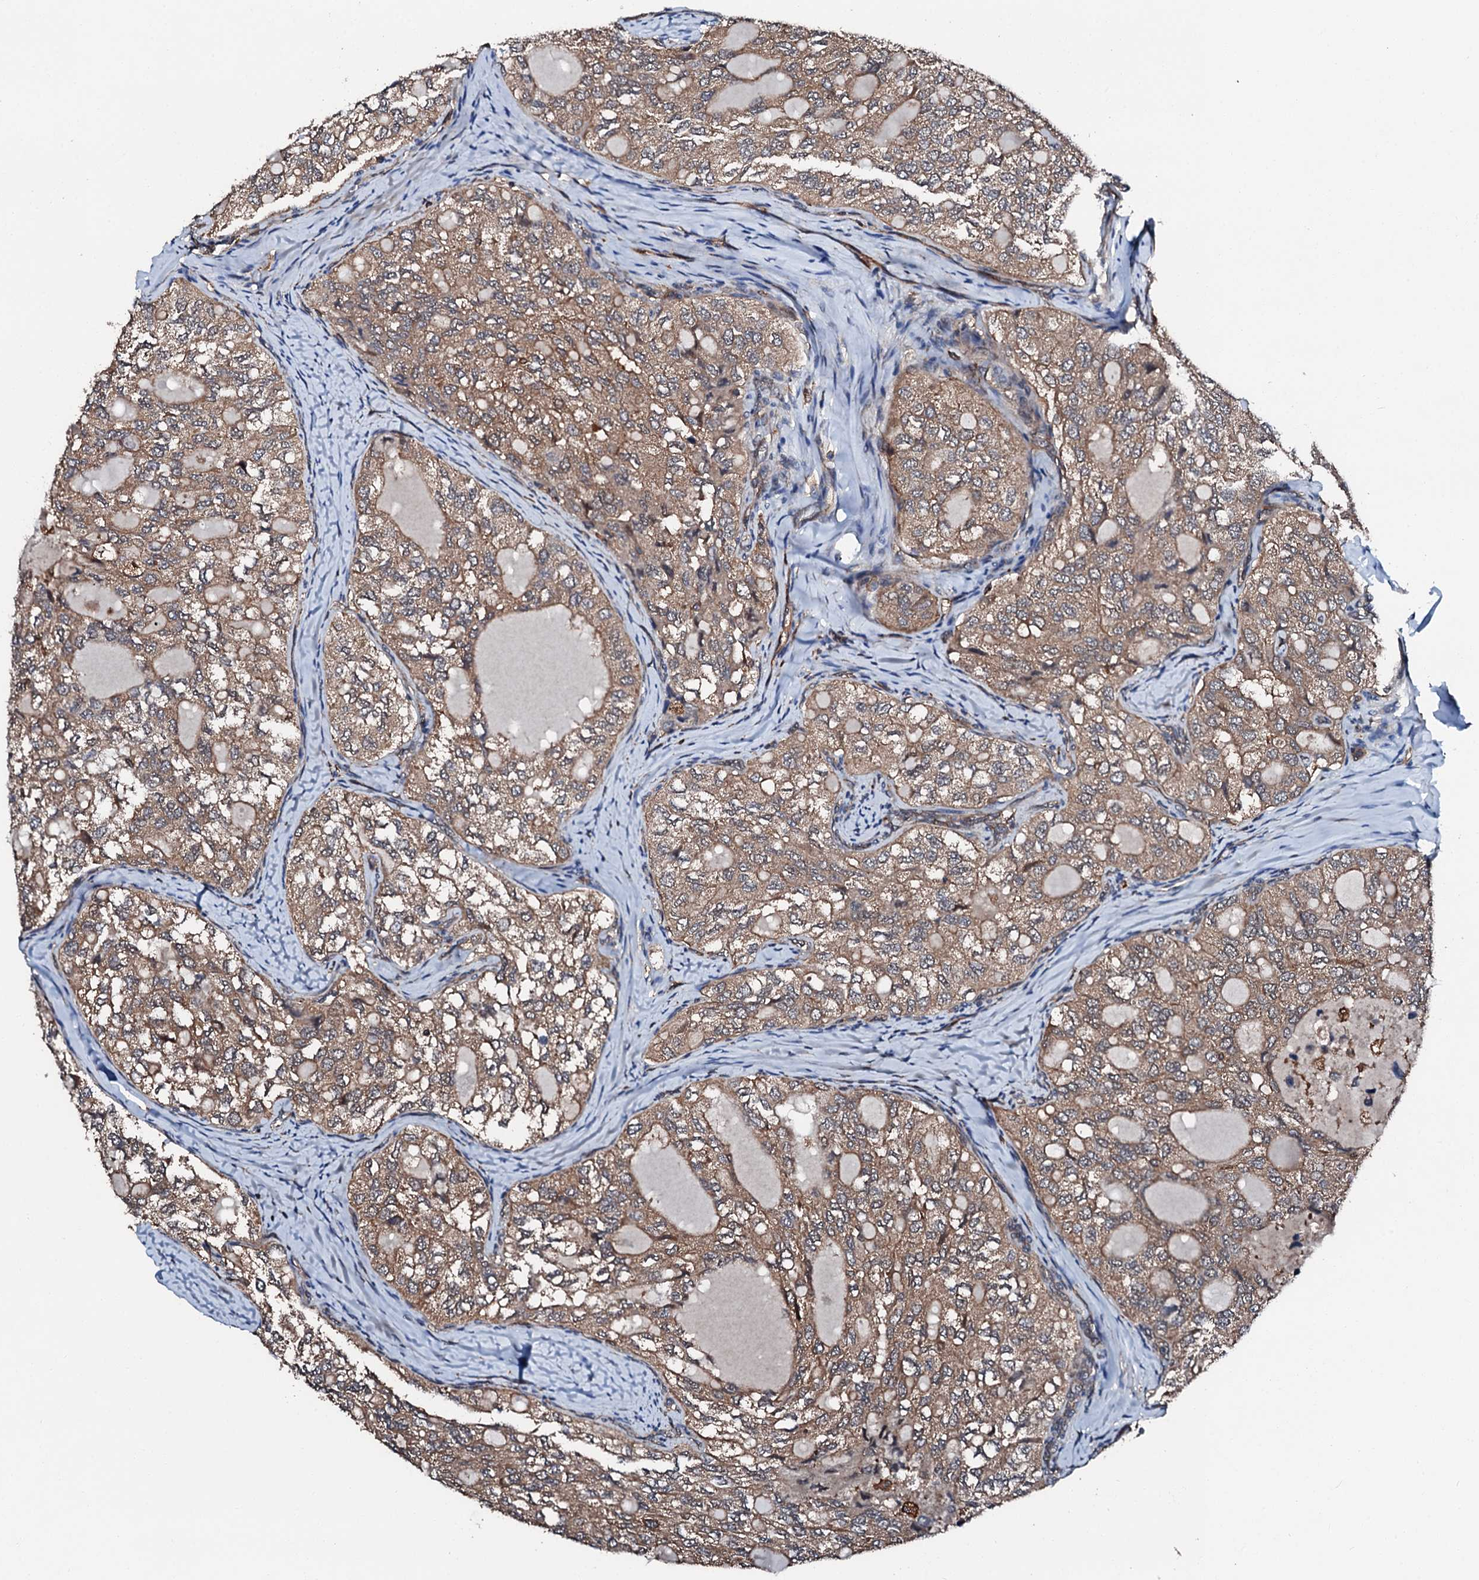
{"staining": {"intensity": "weak", "quantity": ">75%", "location": "cytoplasmic/membranous"}, "tissue": "thyroid cancer", "cell_type": "Tumor cells", "image_type": "cancer", "snomed": [{"axis": "morphology", "description": "Follicular adenoma carcinoma, NOS"}, {"axis": "topography", "description": "Thyroid gland"}], "caption": "The image exhibits staining of thyroid cancer (follicular adenoma carcinoma), revealing weak cytoplasmic/membranous protein staining (brown color) within tumor cells. The protein is shown in brown color, while the nuclei are stained blue.", "gene": "FGD4", "patient": {"sex": "male", "age": 75}}